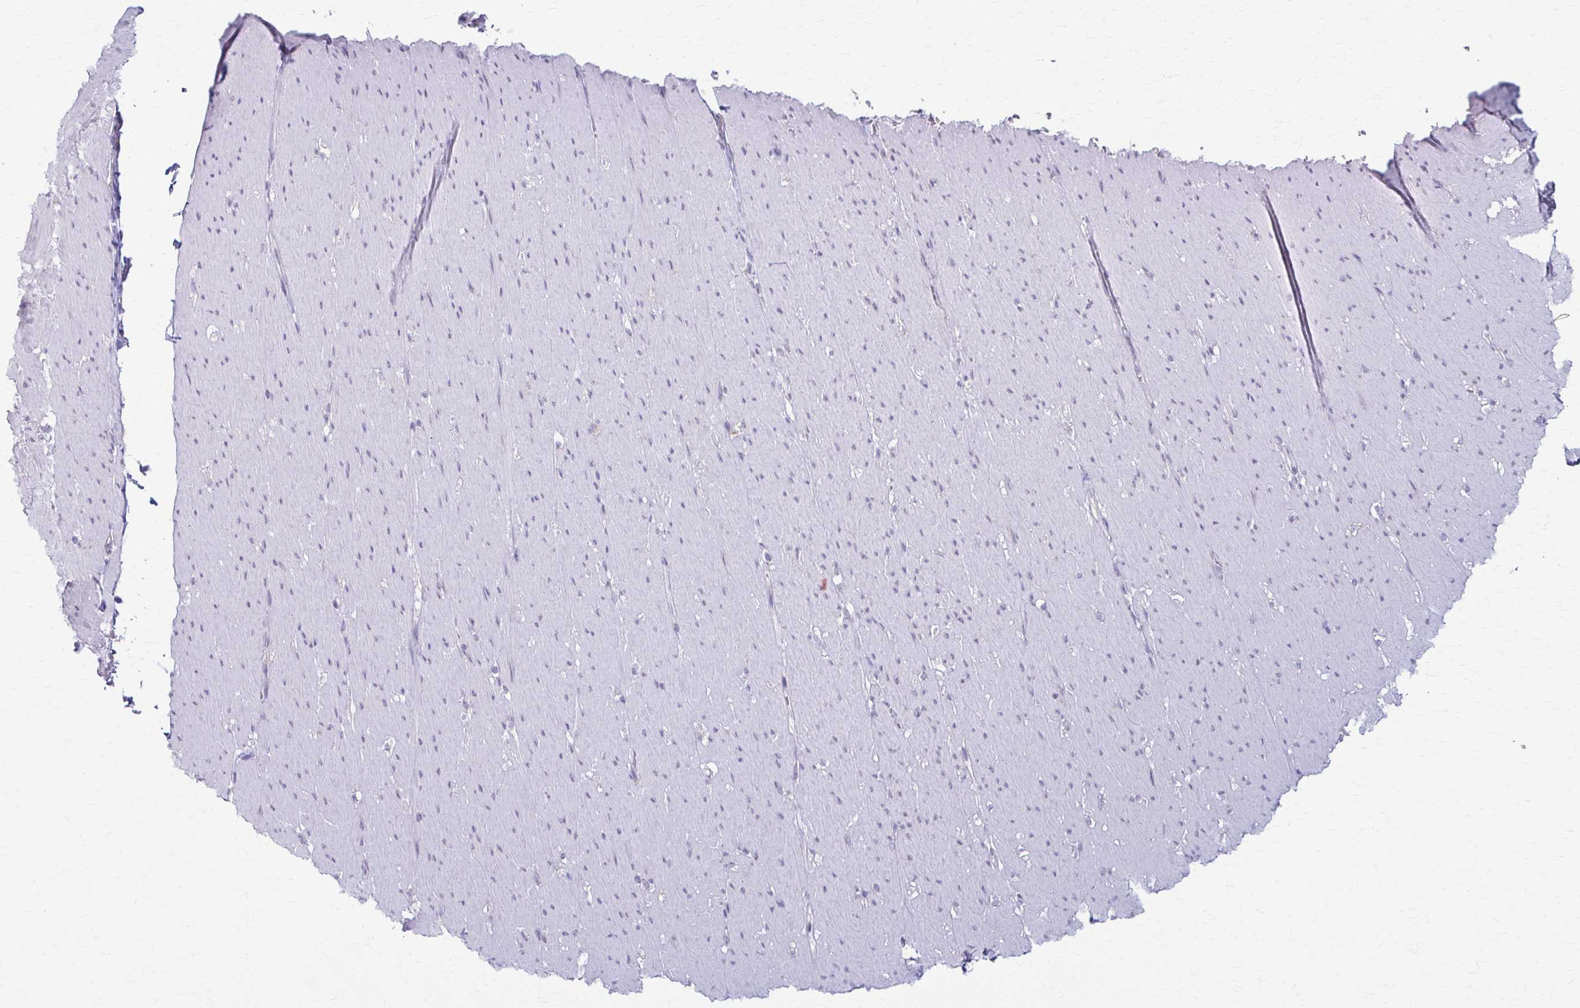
{"staining": {"intensity": "negative", "quantity": "none", "location": "none"}, "tissue": "smooth muscle", "cell_type": "Smooth muscle cells", "image_type": "normal", "snomed": [{"axis": "morphology", "description": "Normal tissue, NOS"}, {"axis": "topography", "description": "Smooth muscle"}, {"axis": "topography", "description": "Rectum"}], "caption": "There is no significant staining in smooth muscle cells of smooth muscle. (DAB (3,3'-diaminobenzidine) immunohistochemistry visualized using brightfield microscopy, high magnification).", "gene": "PRKRA", "patient": {"sex": "male", "age": 53}}